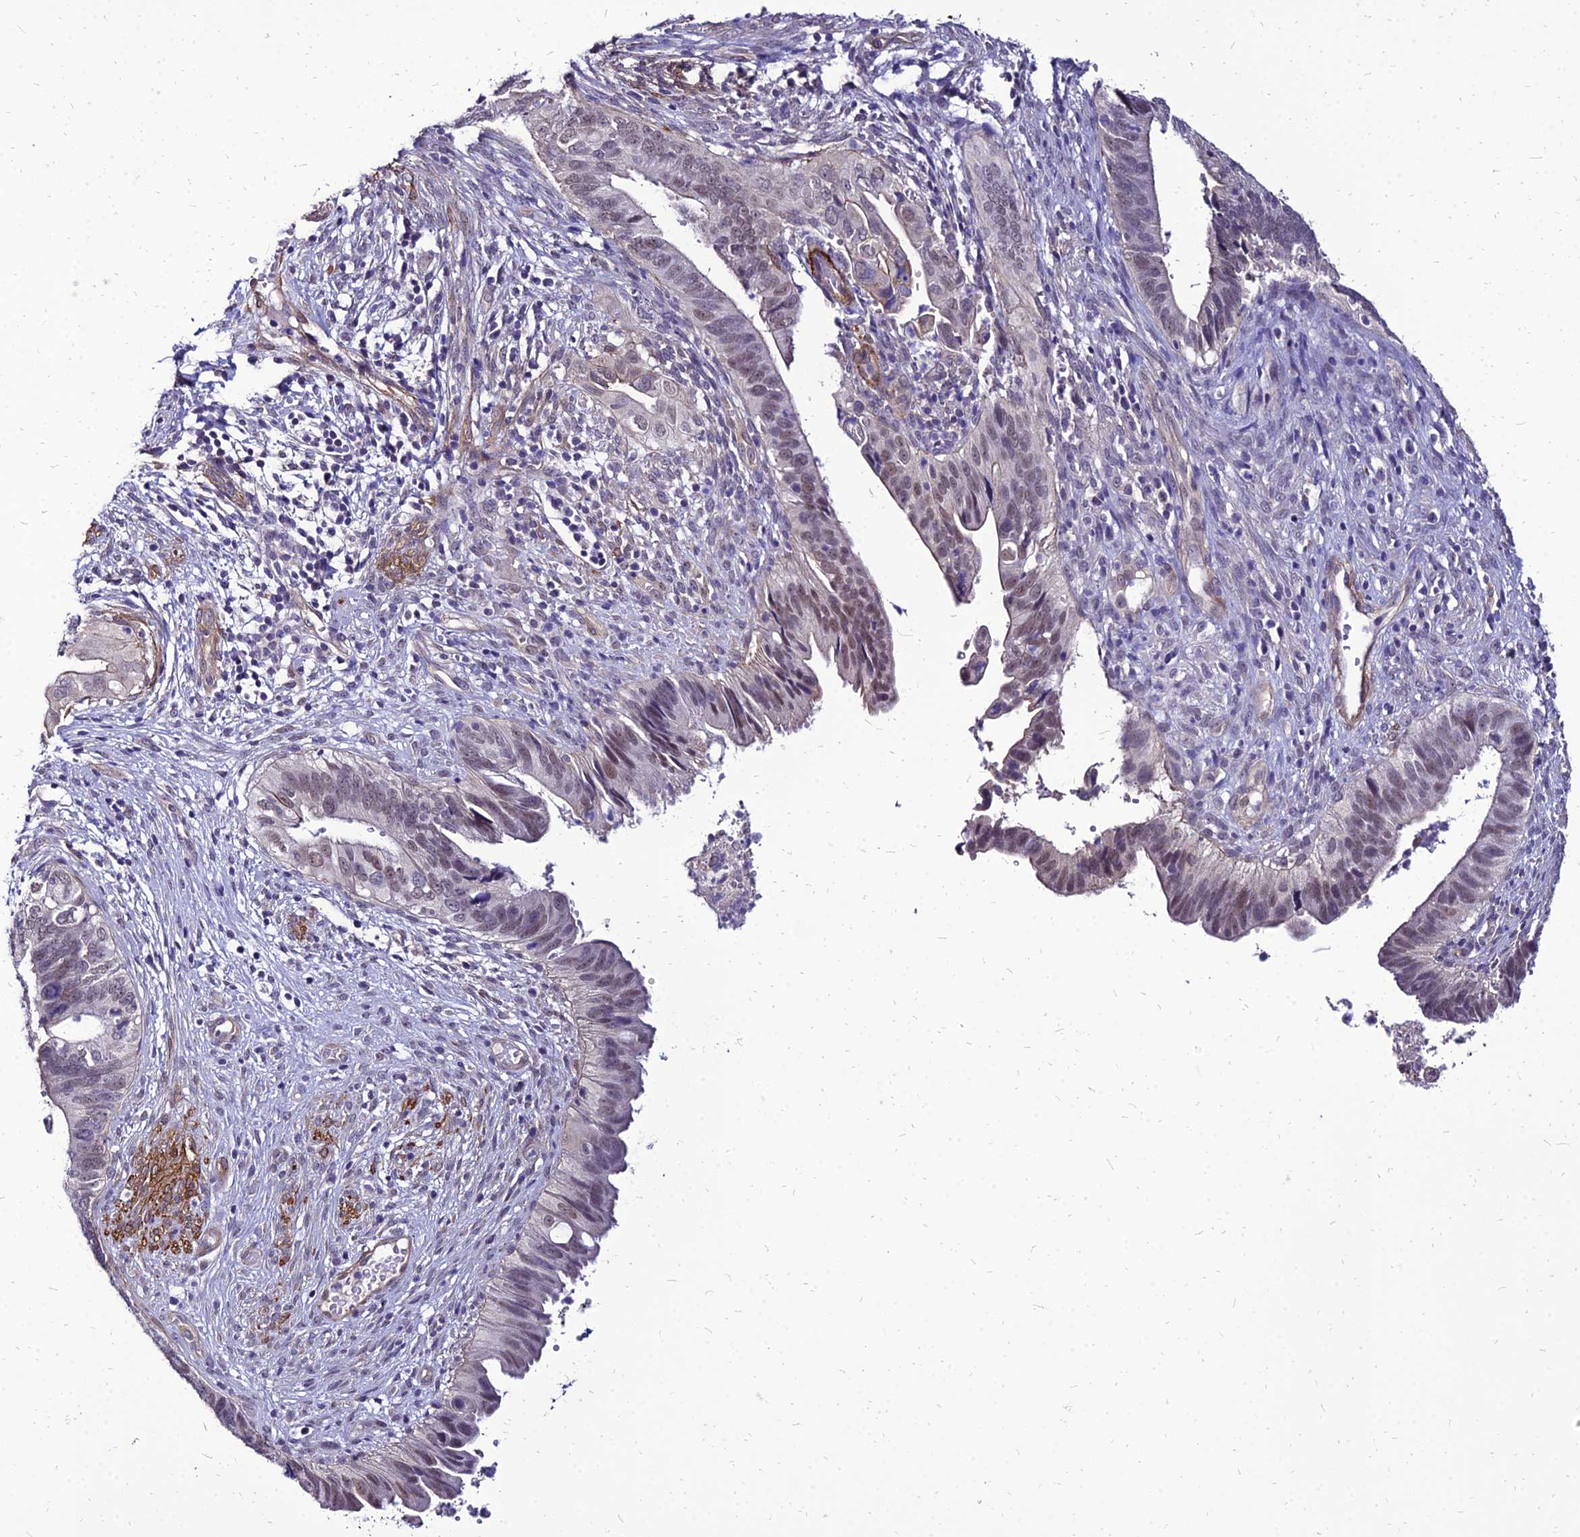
{"staining": {"intensity": "moderate", "quantity": "25%-75%", "location": "nuclear"}, "tissue": "cervical cancer", "cell_type": "Tumor cells", "image_type": "cancer", "snomed": [{"axis": "morphology", "description": "Adenocarcinoma, NOS"}, {"axis": "topography", "description": "Cervix"}], "caption": "Cervical adenocarcinoma stained with a brown dye exhibits moderate nuclear positive staining in about 25%-75% of tumor cells.", "gene": "YEATS2", "patient": {"sex": "female", "age": 42}}